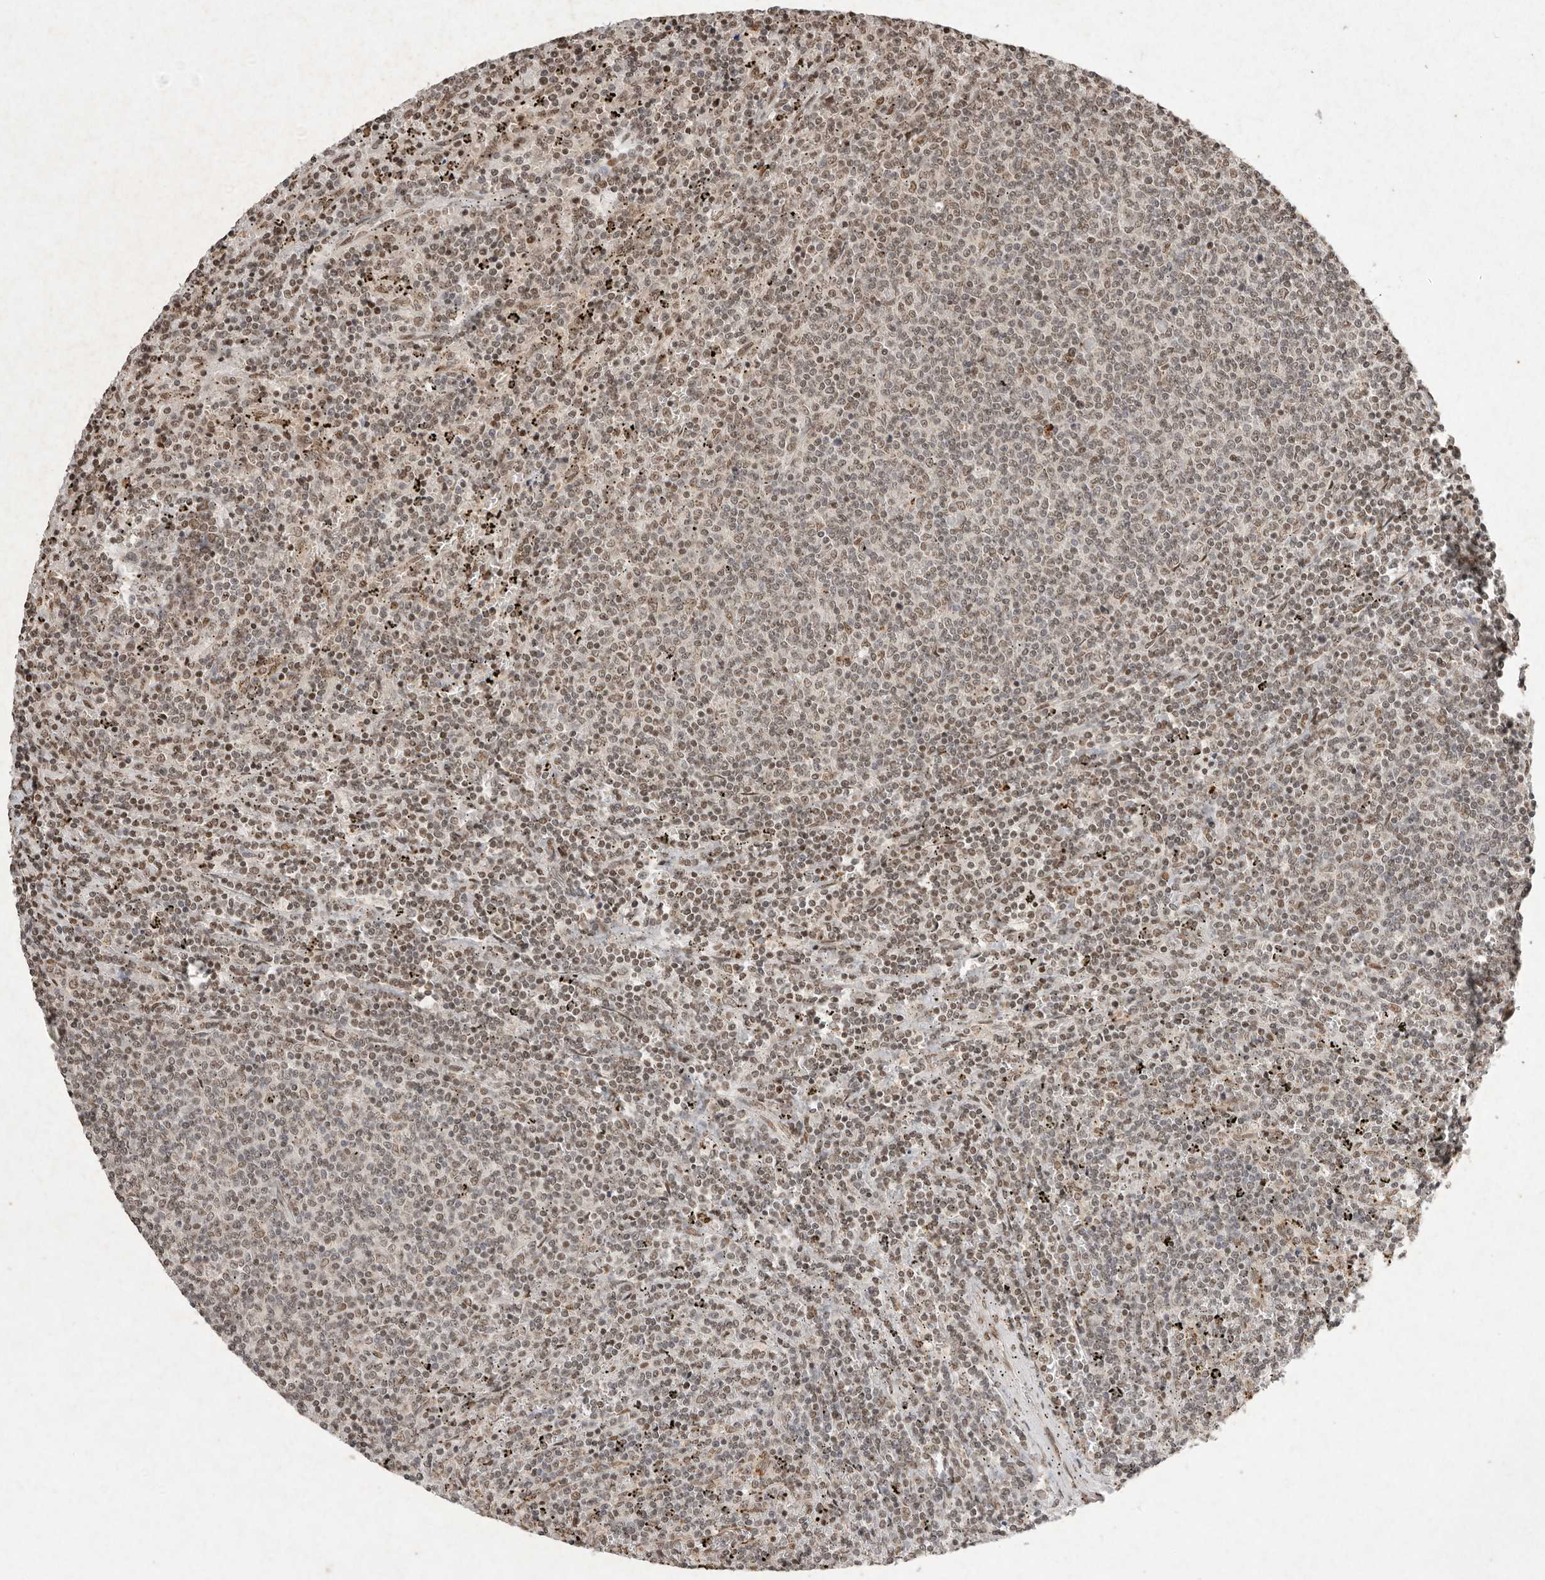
{"staining": {"intensity": "weak", "quantity": ">75%", "location": "nuclear"}, "tissue": "lymphoma", "cell_type": "Tumor cells", "image_type": "cancer", "snomed": [{"axis": "morphology", "description": "Malignant lymphoma, non-Hodgkin's type, Low grade"}, {"axis": "topography", "description": "Spleen"}], "caption": "Lymphoma tissue demonstrates weak nuclear staining in approximately >75% of tumor cells", "gene": "NKX3-2", "patient": {"sex": "female", "age": 50}}